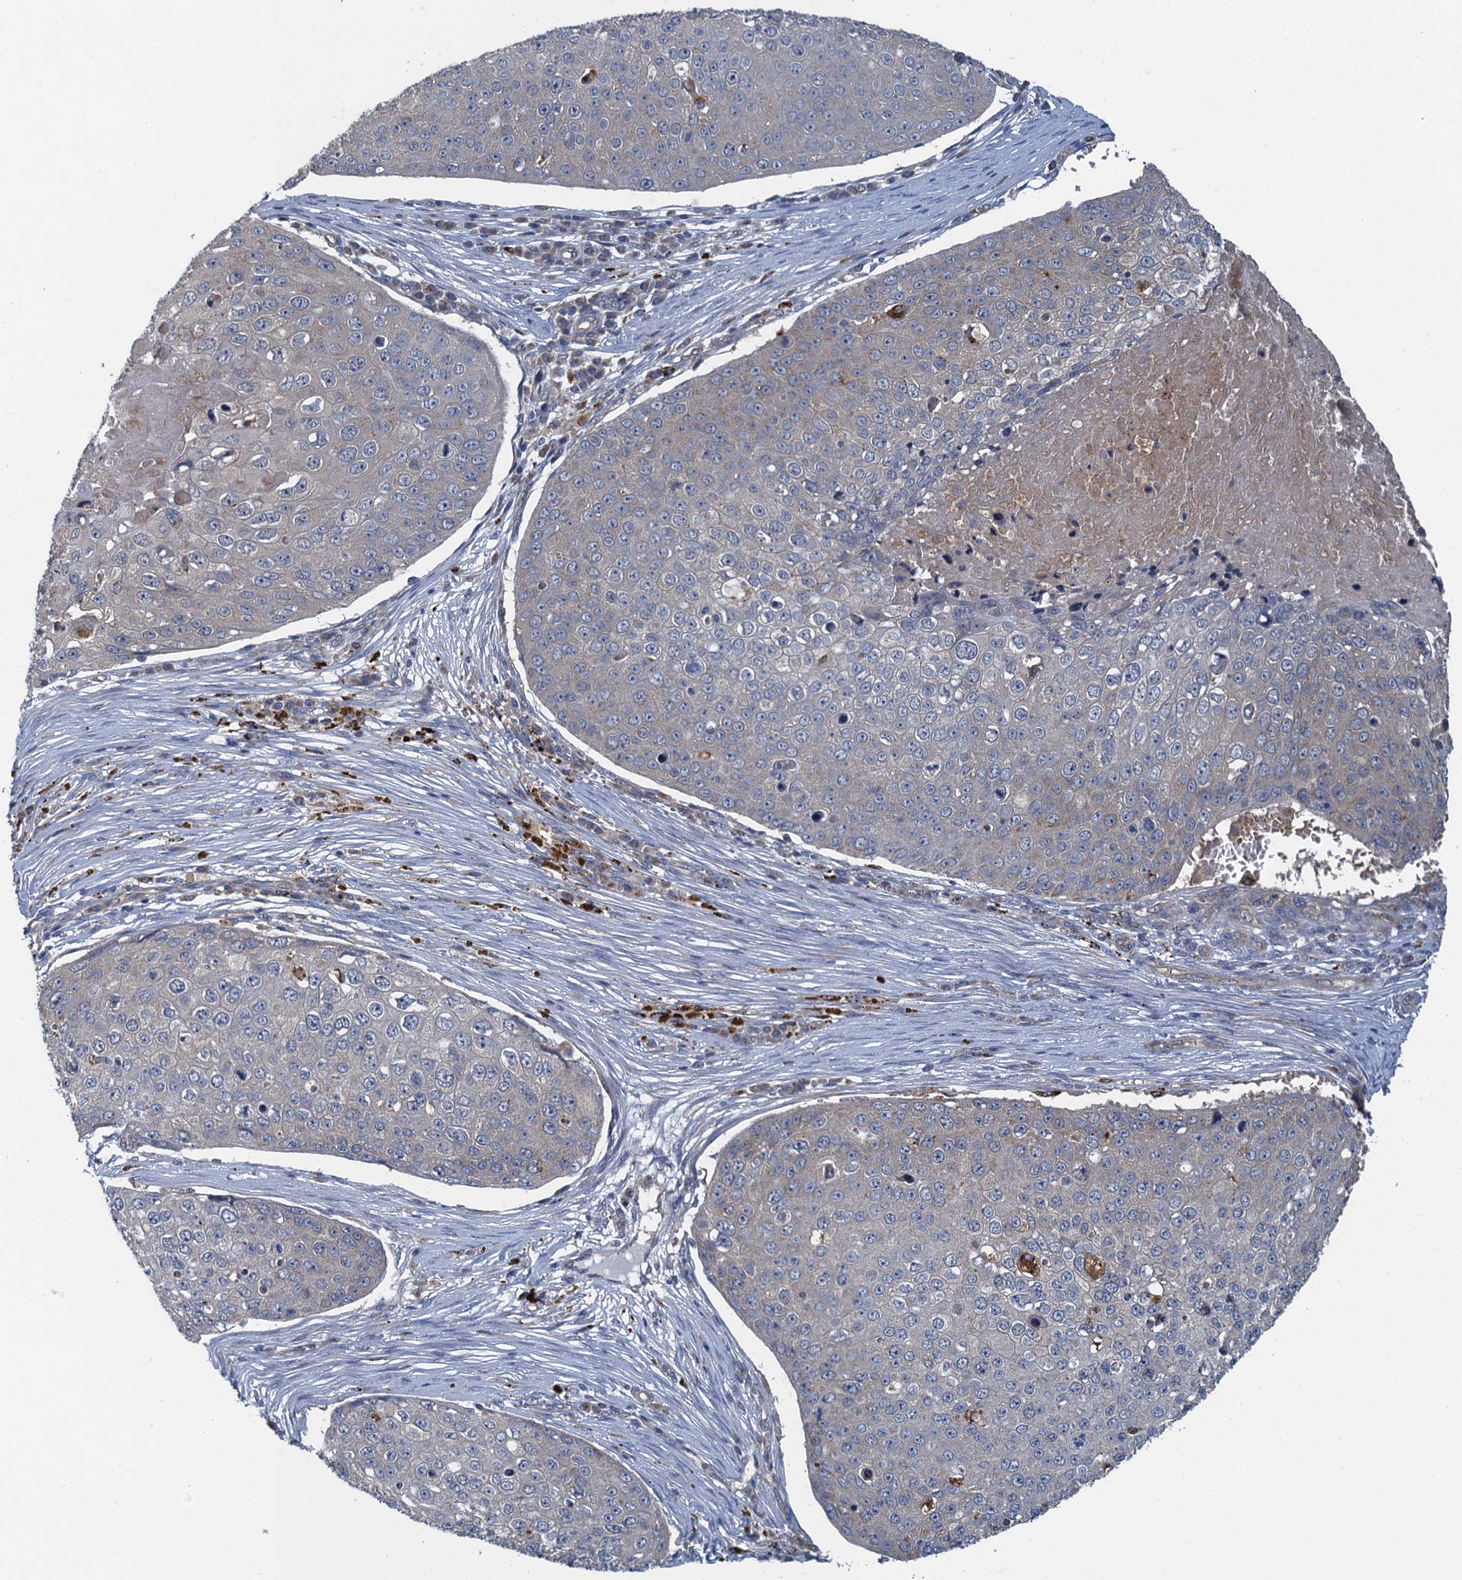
{"staining": {"intensity": "negative", "quantity": "none", "location": "none"}, "tissue": "skin cancer", "cell_type": "Tumor cells", "image_type": "cancer", "snomed": [{"axis": "morphology", "description": "Squamous cell carcinoma, NOS"}, {"axis": "topography", "description": "Skin"}], "caption": "This is a micrograph of immunohistochemistry (IHC) staining of skin squamous cell carcinoma, which shows no positivity in tumor cells.", "gene": "KBTBD8", "patient": {"sex": "male", "age": 71}}